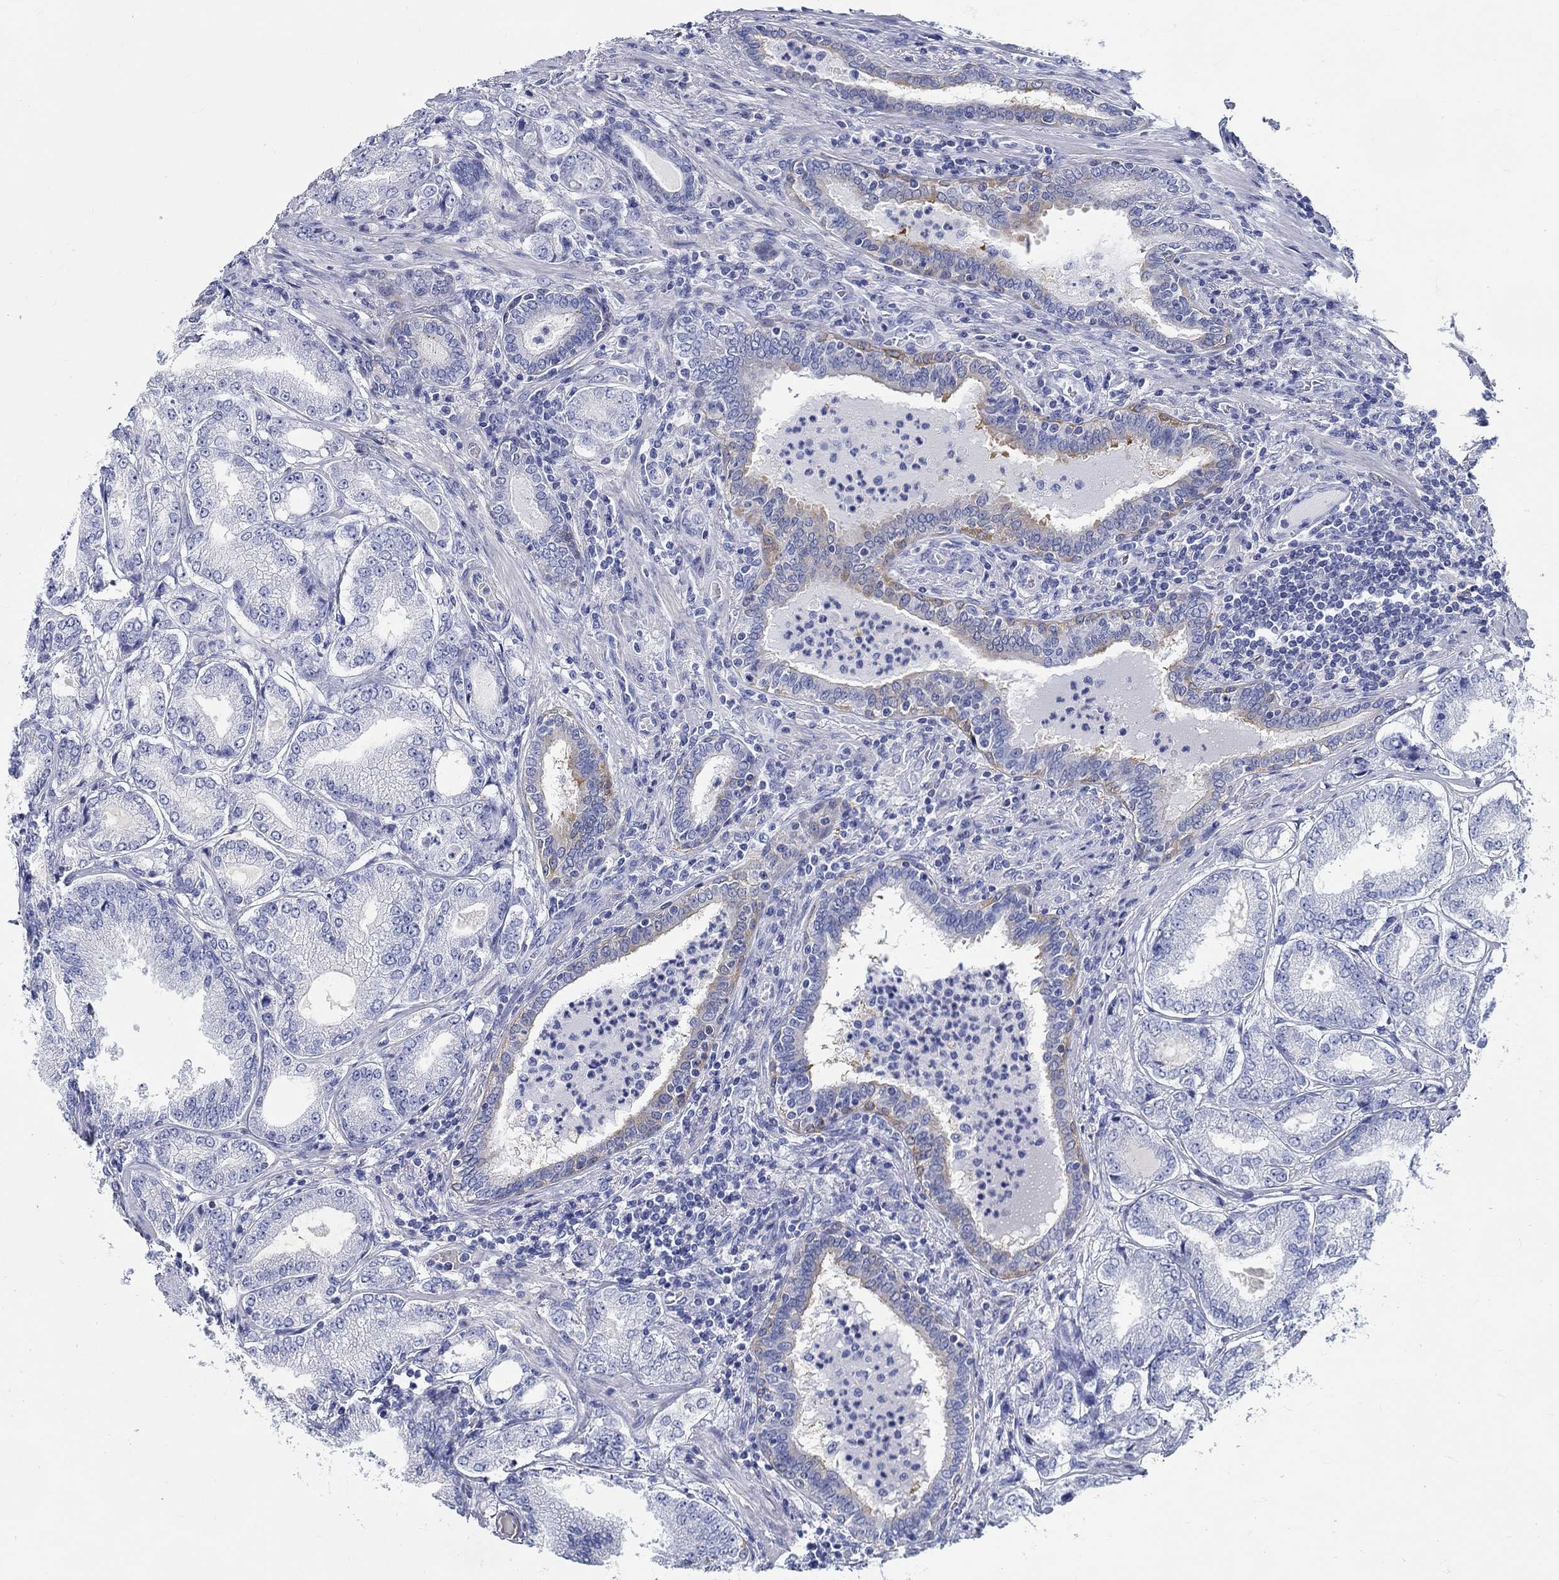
{"staining": {"intensity": "negative", "quantity": "none", "location": "none"}, "tissue": "prostate cancer", "cell_type": "Tumor cells", "image_type": "cancer", "snomed": [{"axis": "morphology", "description": "Adenocarcinoma, NOS"}, {"axis": "topography", "description": "Prostate"}], "caption": "The image reveals no significant expression in tumor cells of prostate cancer. (DAB IHC with hematoxylin counter stain).", "gene": "FBXO2", "patient": {"sex": "male", "age": 65}}